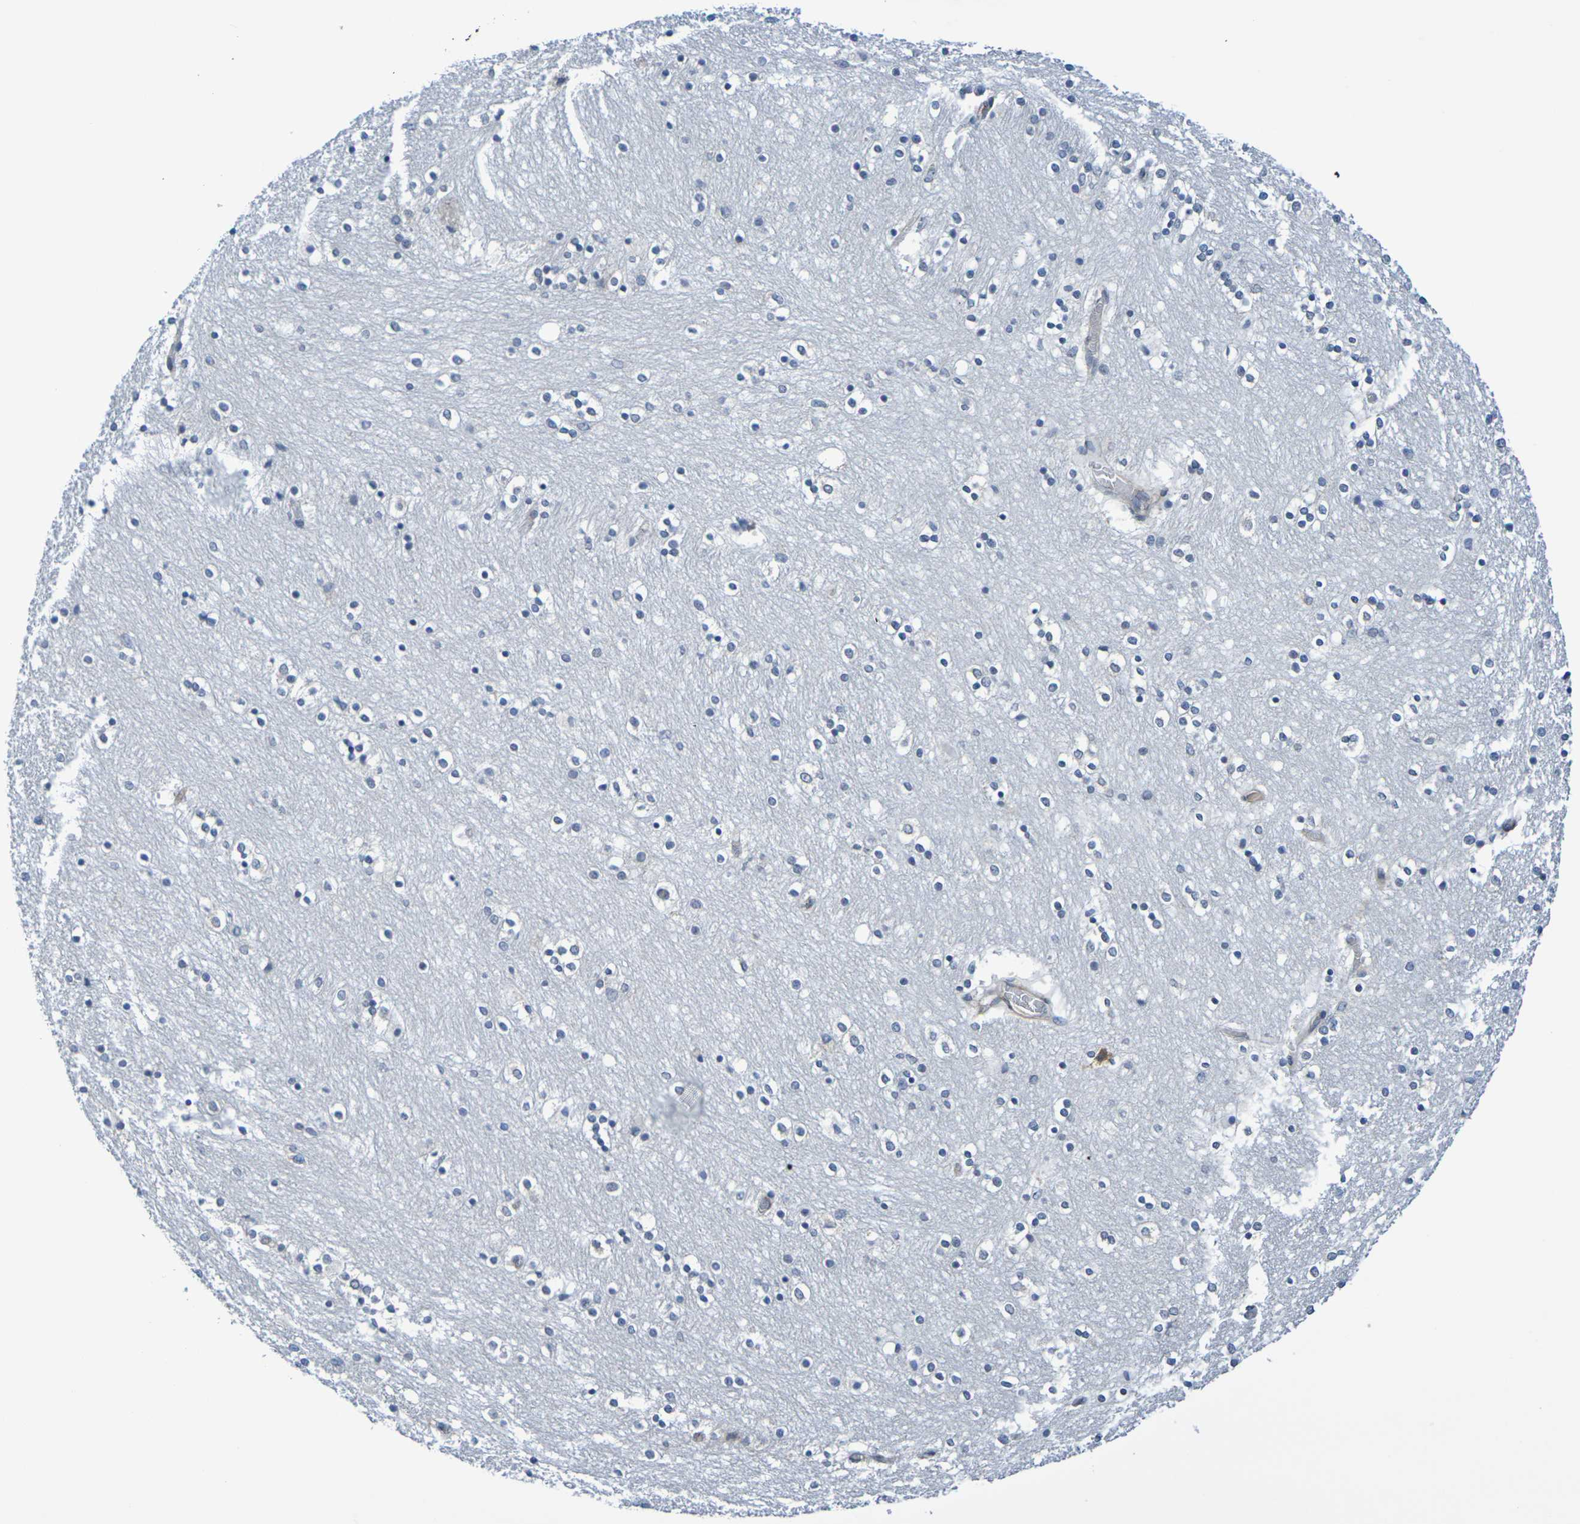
{"staining": {"intensity": "negative", "quantity": "none", "location": "none"}, "tissue": "caudate", "cell_type": "Glial cells", "image_type": "normal", "snomed": [{"axis": "morphology", "description": "Normal tissue, NOS"}, {"axis": "topography", "description": "Lateral ventricle wall"}], "caption": "Photomicrograph shows no protein expression in glial cells of normal caudate.", "gene": "CHRNB1", "patient": {"sex": "female", "age": 54}}